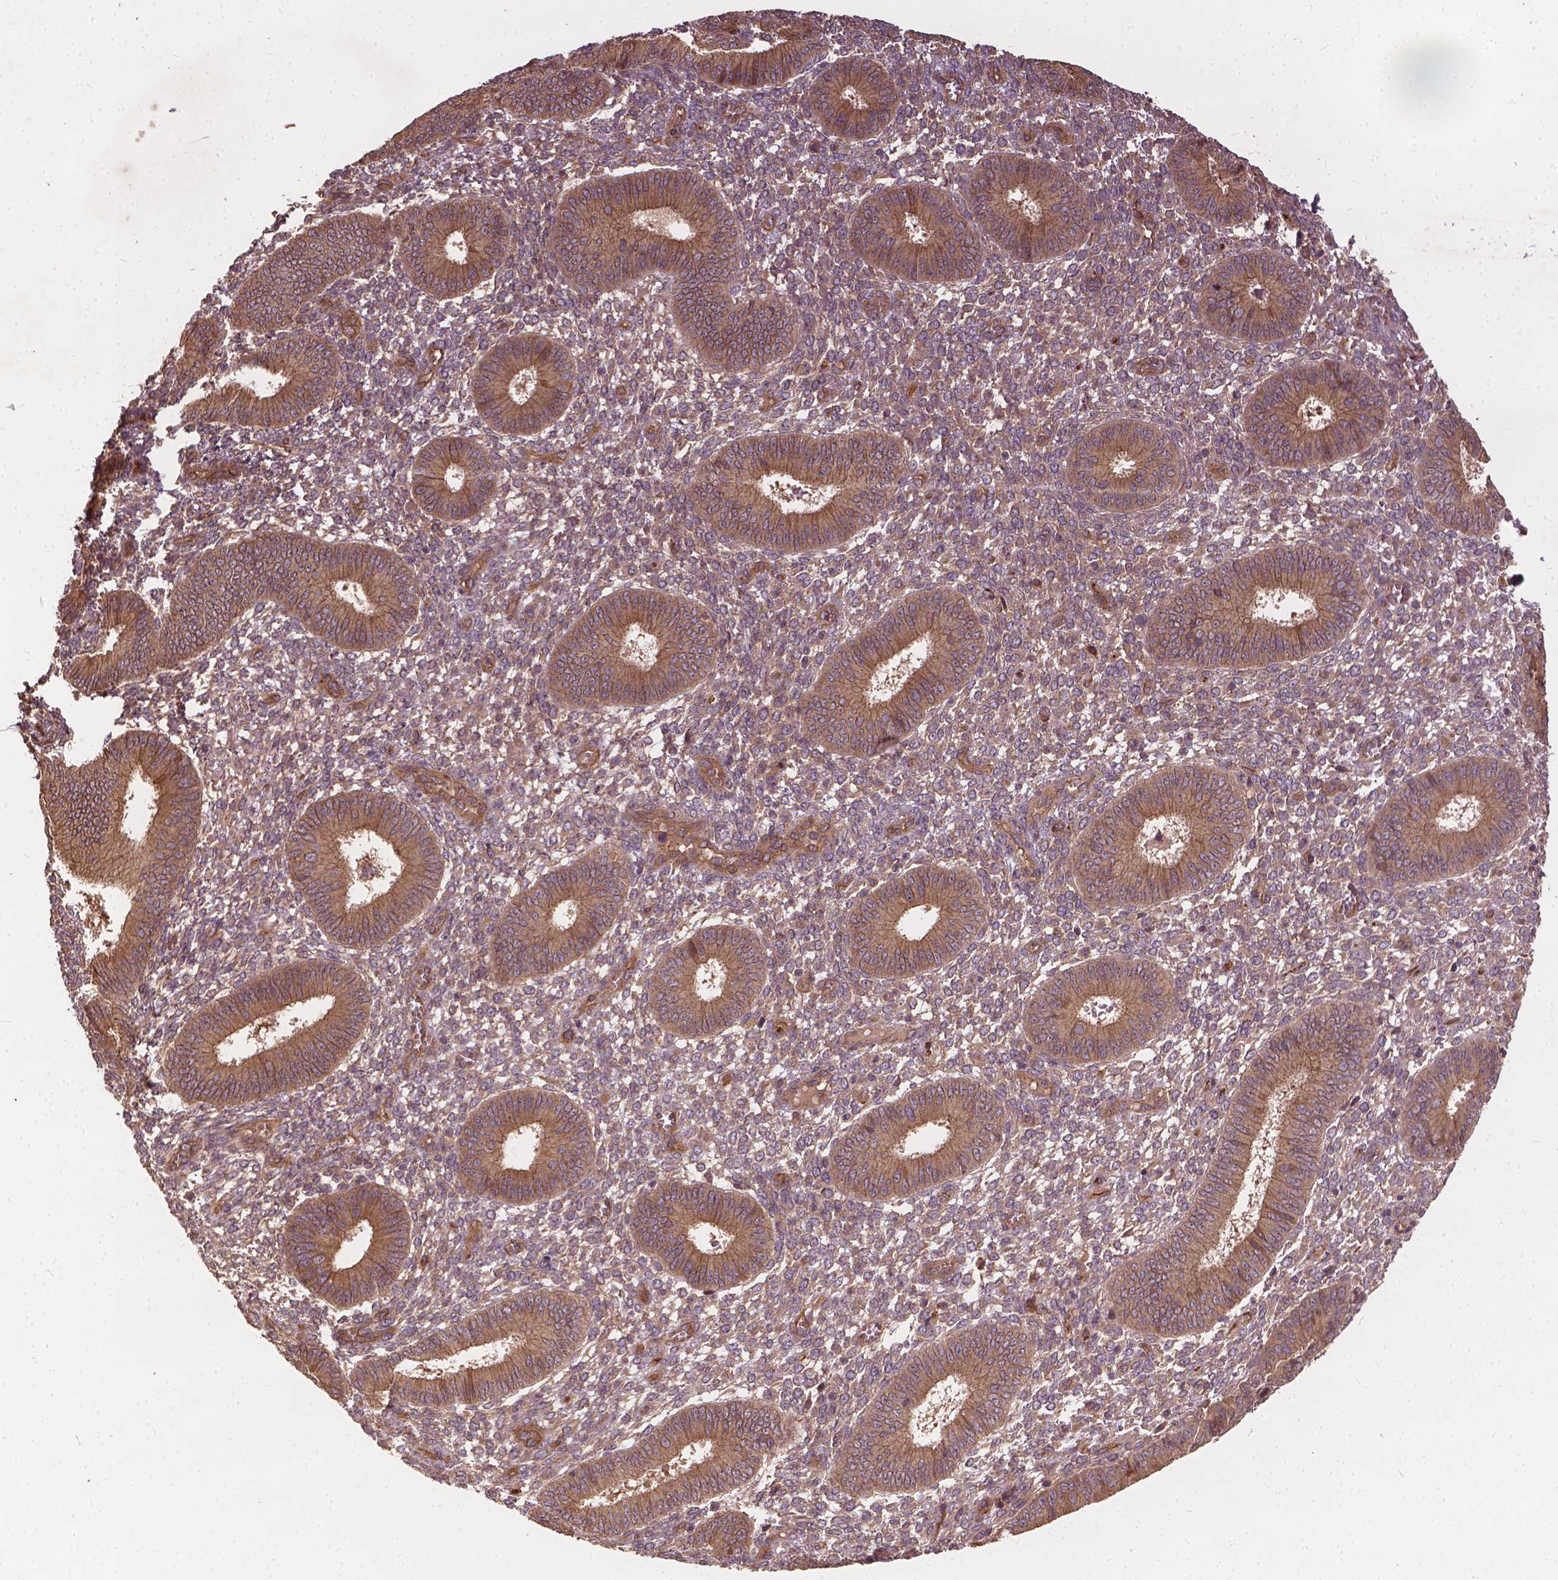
{"staining": {"intensity": "weak", "quantity": "25%-75%", "location": "cytoplasmic/membranous"}, "tissue": "endometrium", "cell_type": "Cells in endometrial stroma", "image_type": "normal", "snomed": [{"axis": "morphology", "description": "Normal tissue, NOS"}, {"axis": "topography", "description": "Endometrium"}], "caption": "Immunohistochemistry (DAB) staining of benign human endometrium exhibits weak cytoplasmic/membranous protein staining in approximately 25%-75% of cells in endometrial stroma.", "gene": "UBXN2A", "patient": {"sex": "female", "age": 42}}